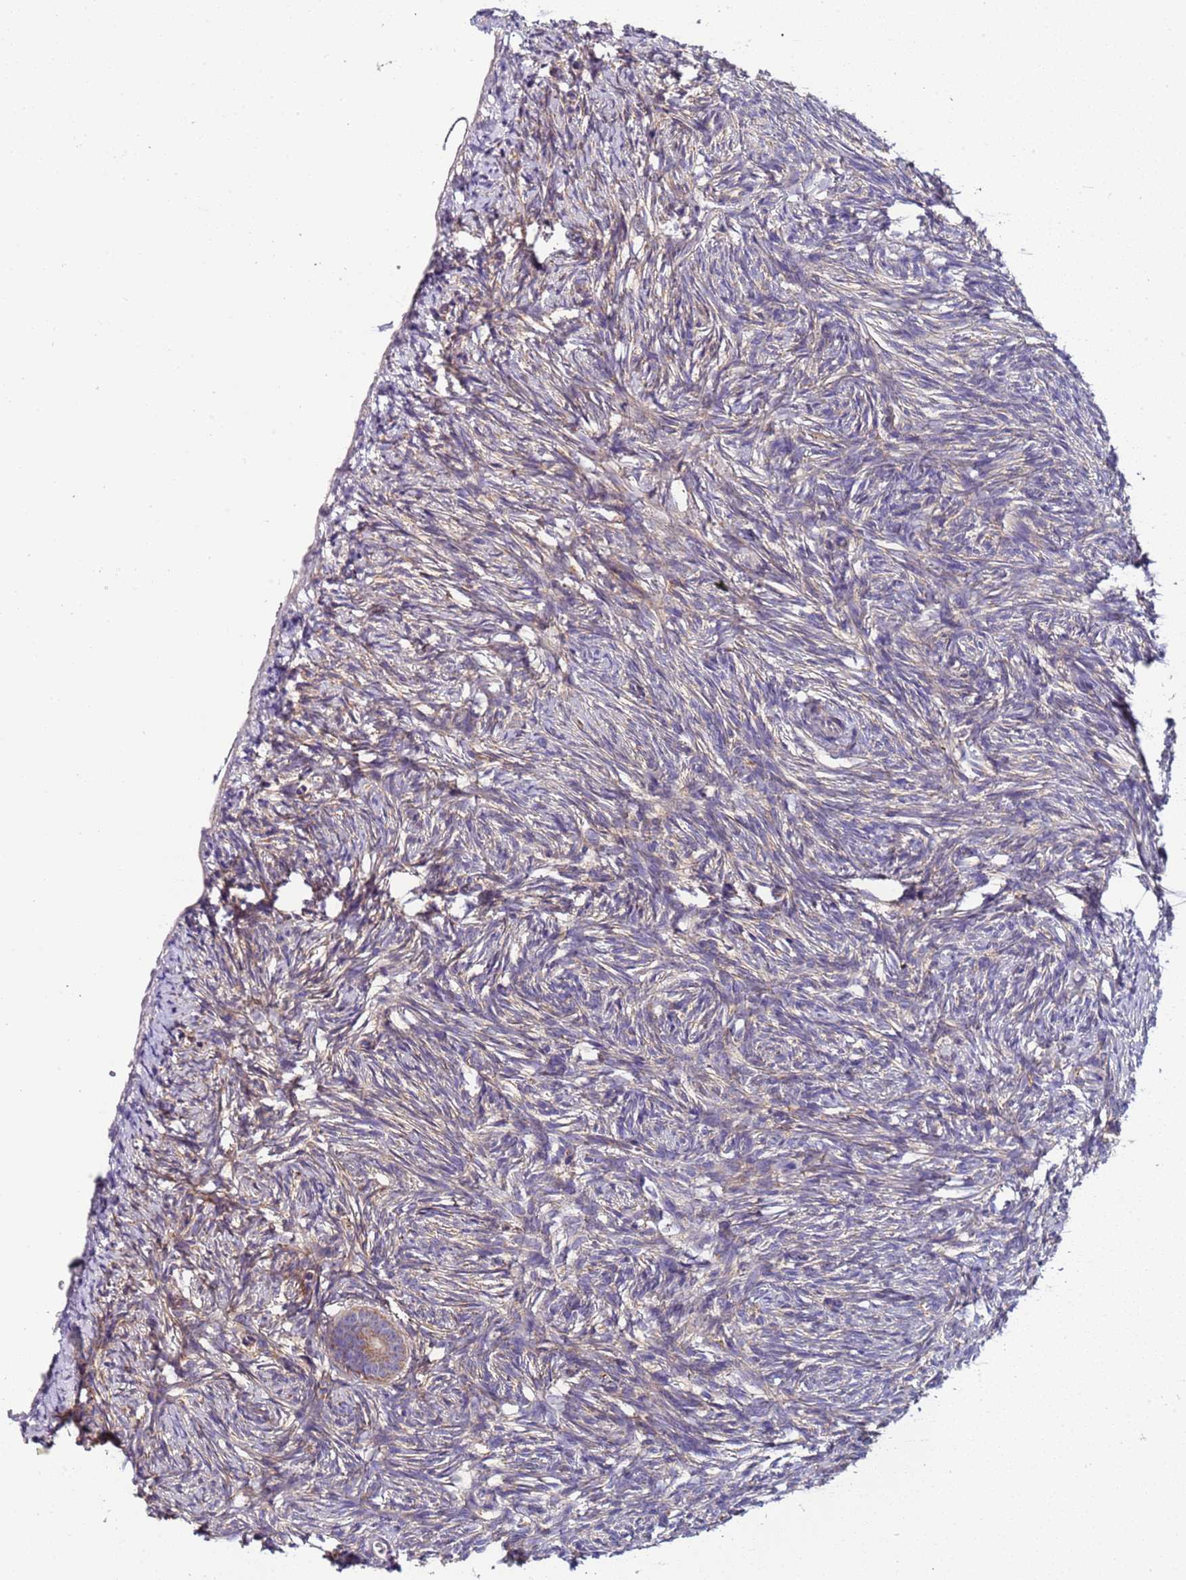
{"staining": {"intensity": "moderate", "quantity": ">75%", "location": "cytoplasmic/membranous"}, "tissue": "ovary", "cell_type": "Follicle cells", "image_type": "normal", "snomed": [{"axis": "morphology", "description": "Normal tissue, NOS"}, {"axis": "topography", "description": "Ovary"}], "caption": "Ovary stained with a brown dye exhibits moderate cytoplasmic/membranous positive expression in about >75% of follicle cells.", "gene": "TMEM126A", "patient": {"sex": "female", "age": 51}}